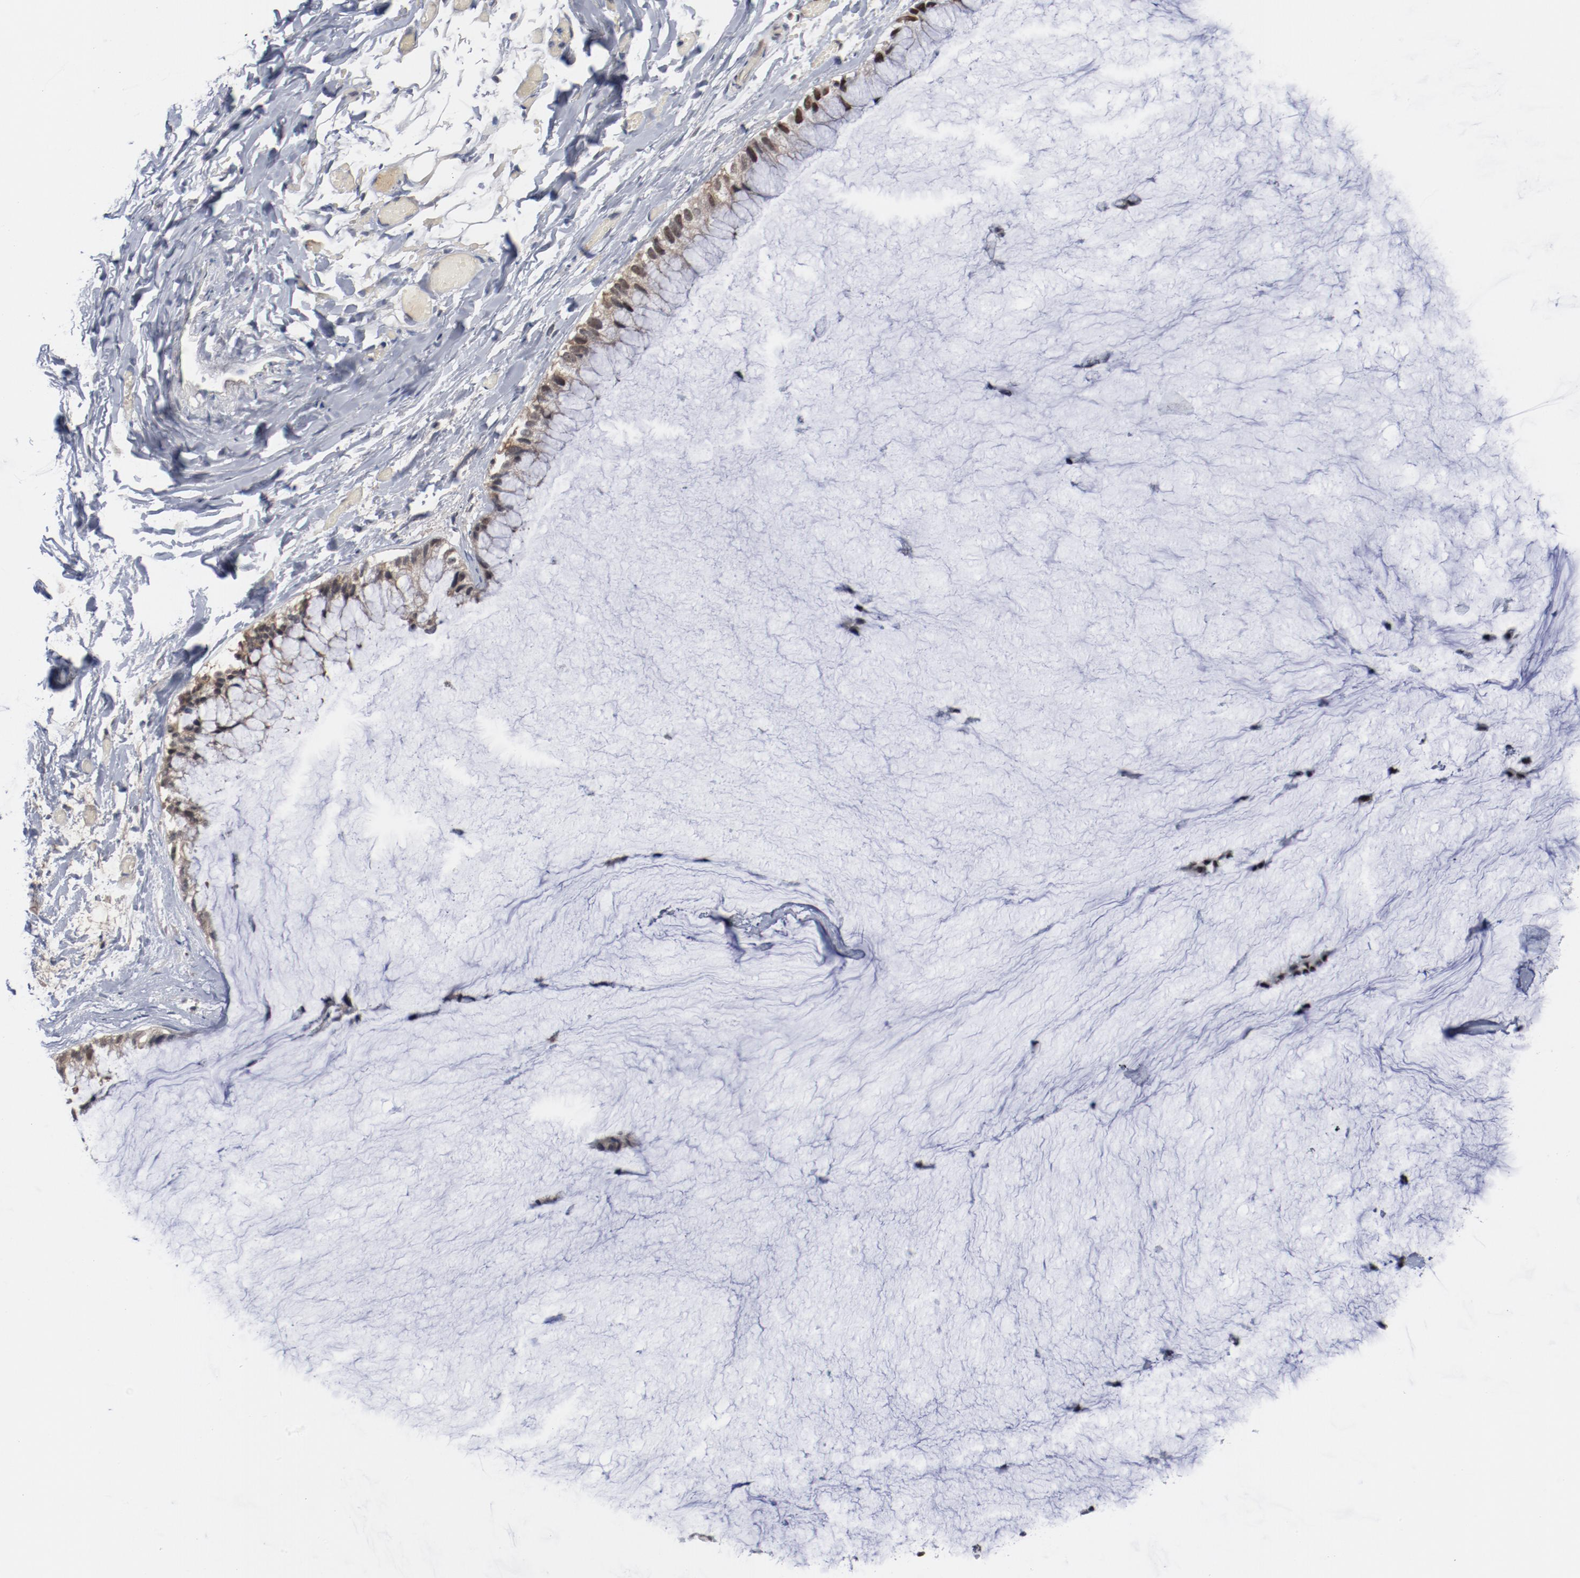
{"staining": {"intensity": "moderate", "quantity": ">75%", "location": "nuclear"}, "tissue": "ovarian cancer", "cell_type": "Tumor cells", "image_type": "cancer", "snomed": [{"axis": "morphology", "description": "Cystadenocarcinoma, mucinous, NOS"}, {"axis": "topography", "description": "Ovary"}], "caption": "A medium amount of moderate nuclear positivity is appreciated in about >75% of tumor cells in mucinous cystadenocarcinoma (ovarian) tissue. (DAB = brown stain, brightfield microscopy at high magnification).", "gene": "BUB3", "patient": {"sex": "female", "age": 39}}